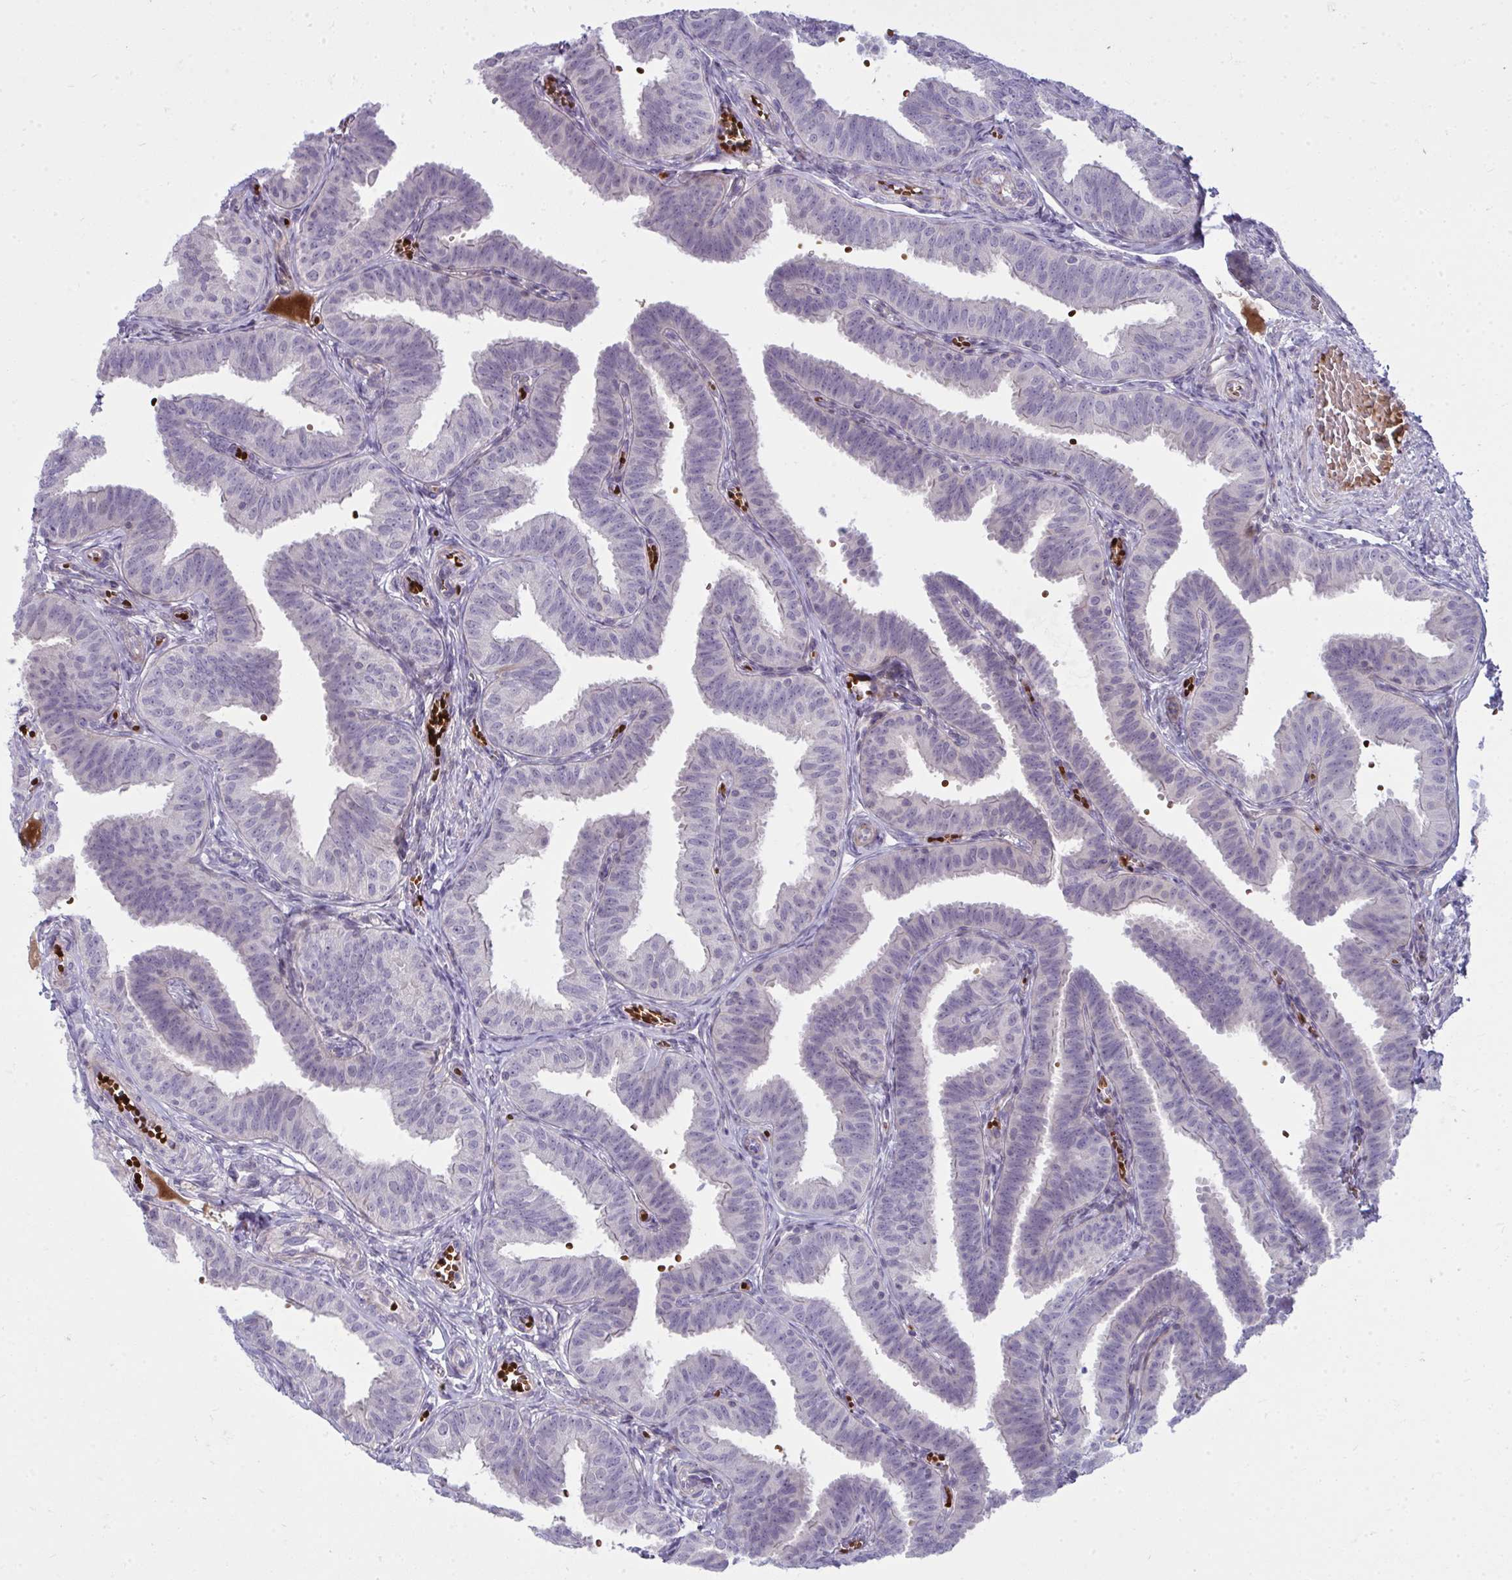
{"staining": {"intensity": "weak", "quantity": "<25%", "location": "cytoplasmic/membranous"}, "tissue": "fallopian tube", "cell_type": "Glandular cells", "image_type": "normal", "snomed": [{"axis": "morphology", "description": "Normal tissue, NOS"}, {"axis": "topography", "description": "Fallopian tube"}], "caption": "DAB immunohistochemical staining of normal human fallopian tube displays no significant staining in glandular cells.", "gene": "SLC14A1", "patient": {"sex": "female", "age": 25}}